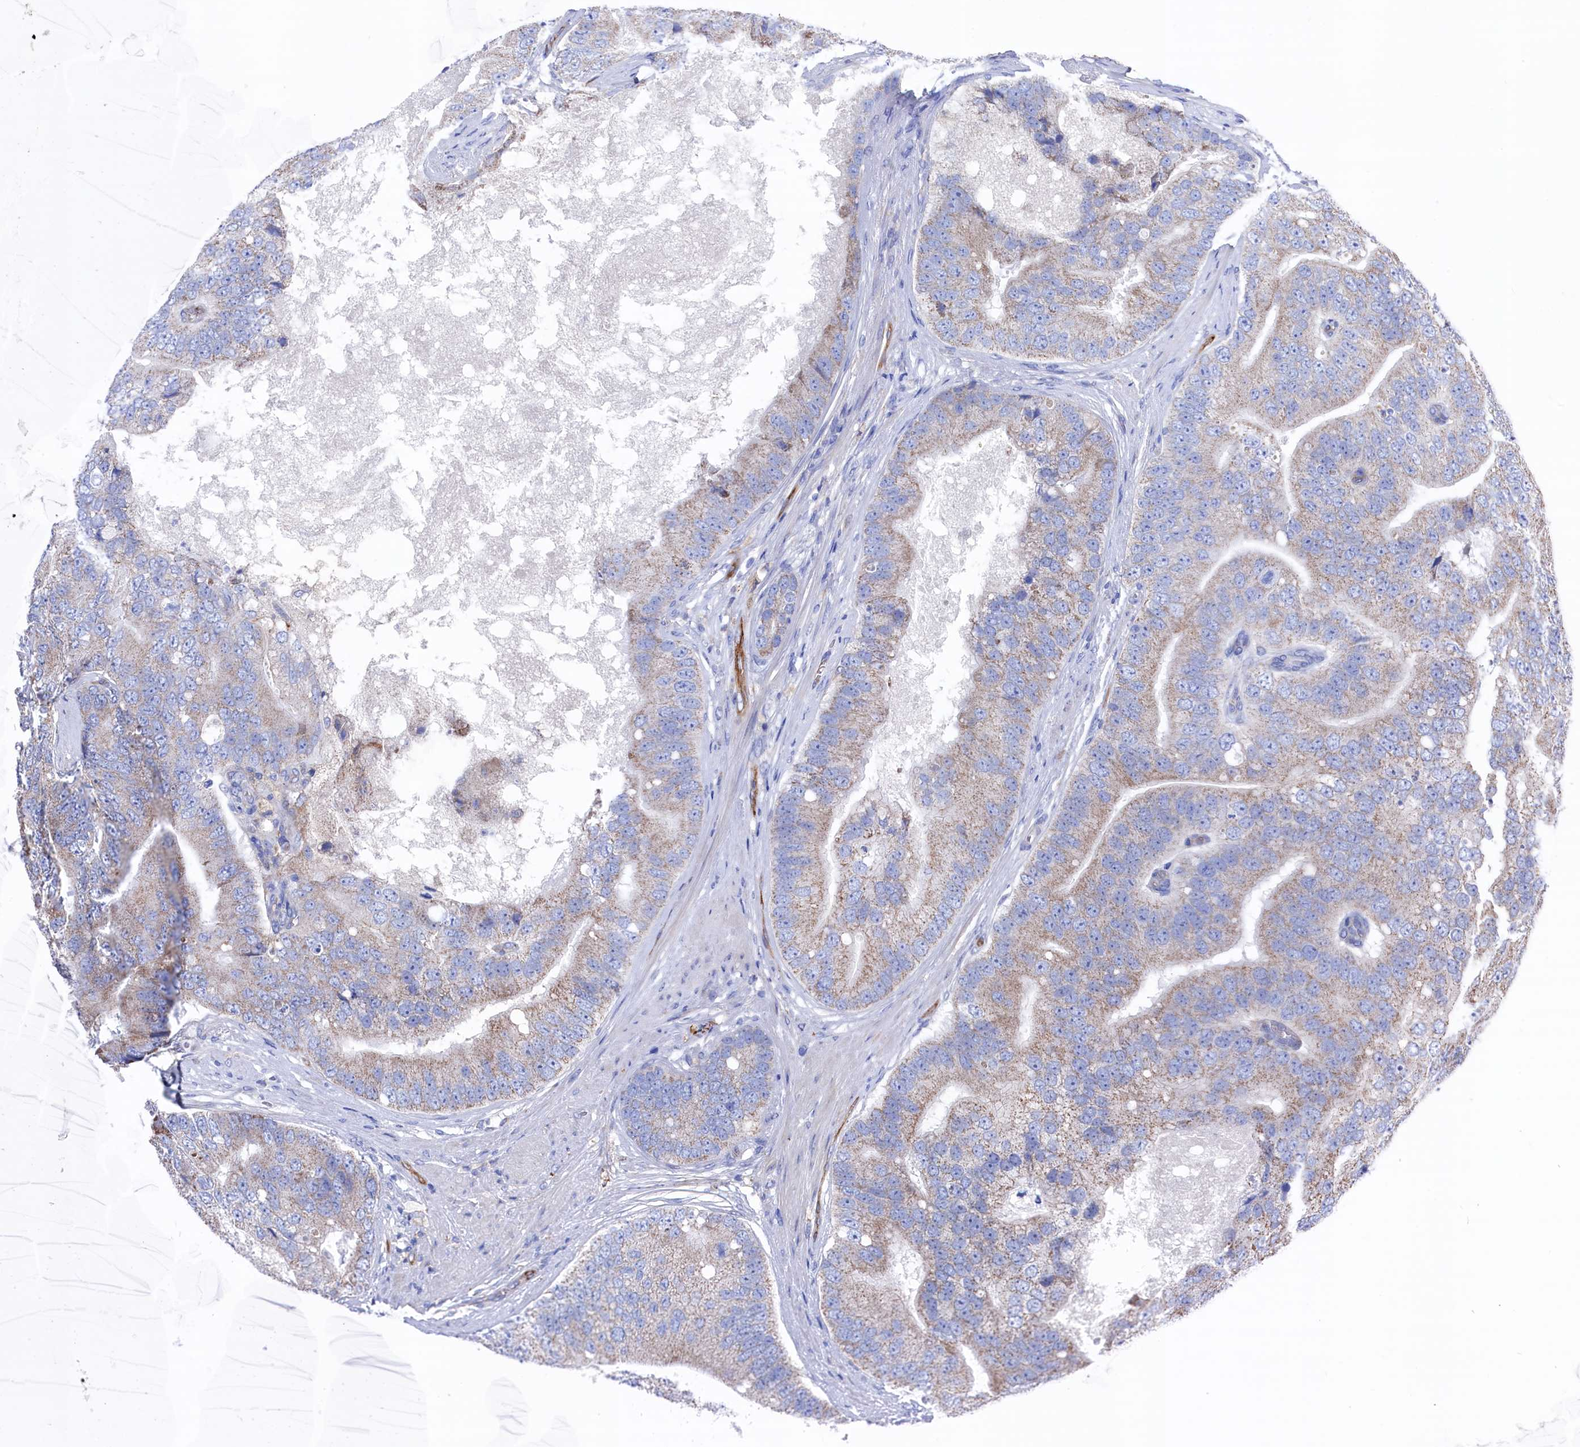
{"staining": {"intensity": "weak", "quantity": "25%-75%", "location": "cytoplasmic/membranous"}, "tissue": "prostate cancer", "cell_type": "Tumor cells", "image_type": "cancer", "snomed": [{"axis": "morphology", "description": "Adenocarcinoma, High grade"}, {"axis": "topography", "description": "Prostate"}], "caption": "Immunohistochemistry (IHC) (DAB (3,3'-diaminobenzidine)) staining of human high-grade adenocarcinoma (prostate) shows weak cytoplasmic/membranous protein positivity in approximately 25%-75% of tumor cells. Immunohistochemistry stains the protein of interest in brown and the nuclei are stained blue.", "gene": "C12orf73", "patient": {"sex": "male", "age": 70}}